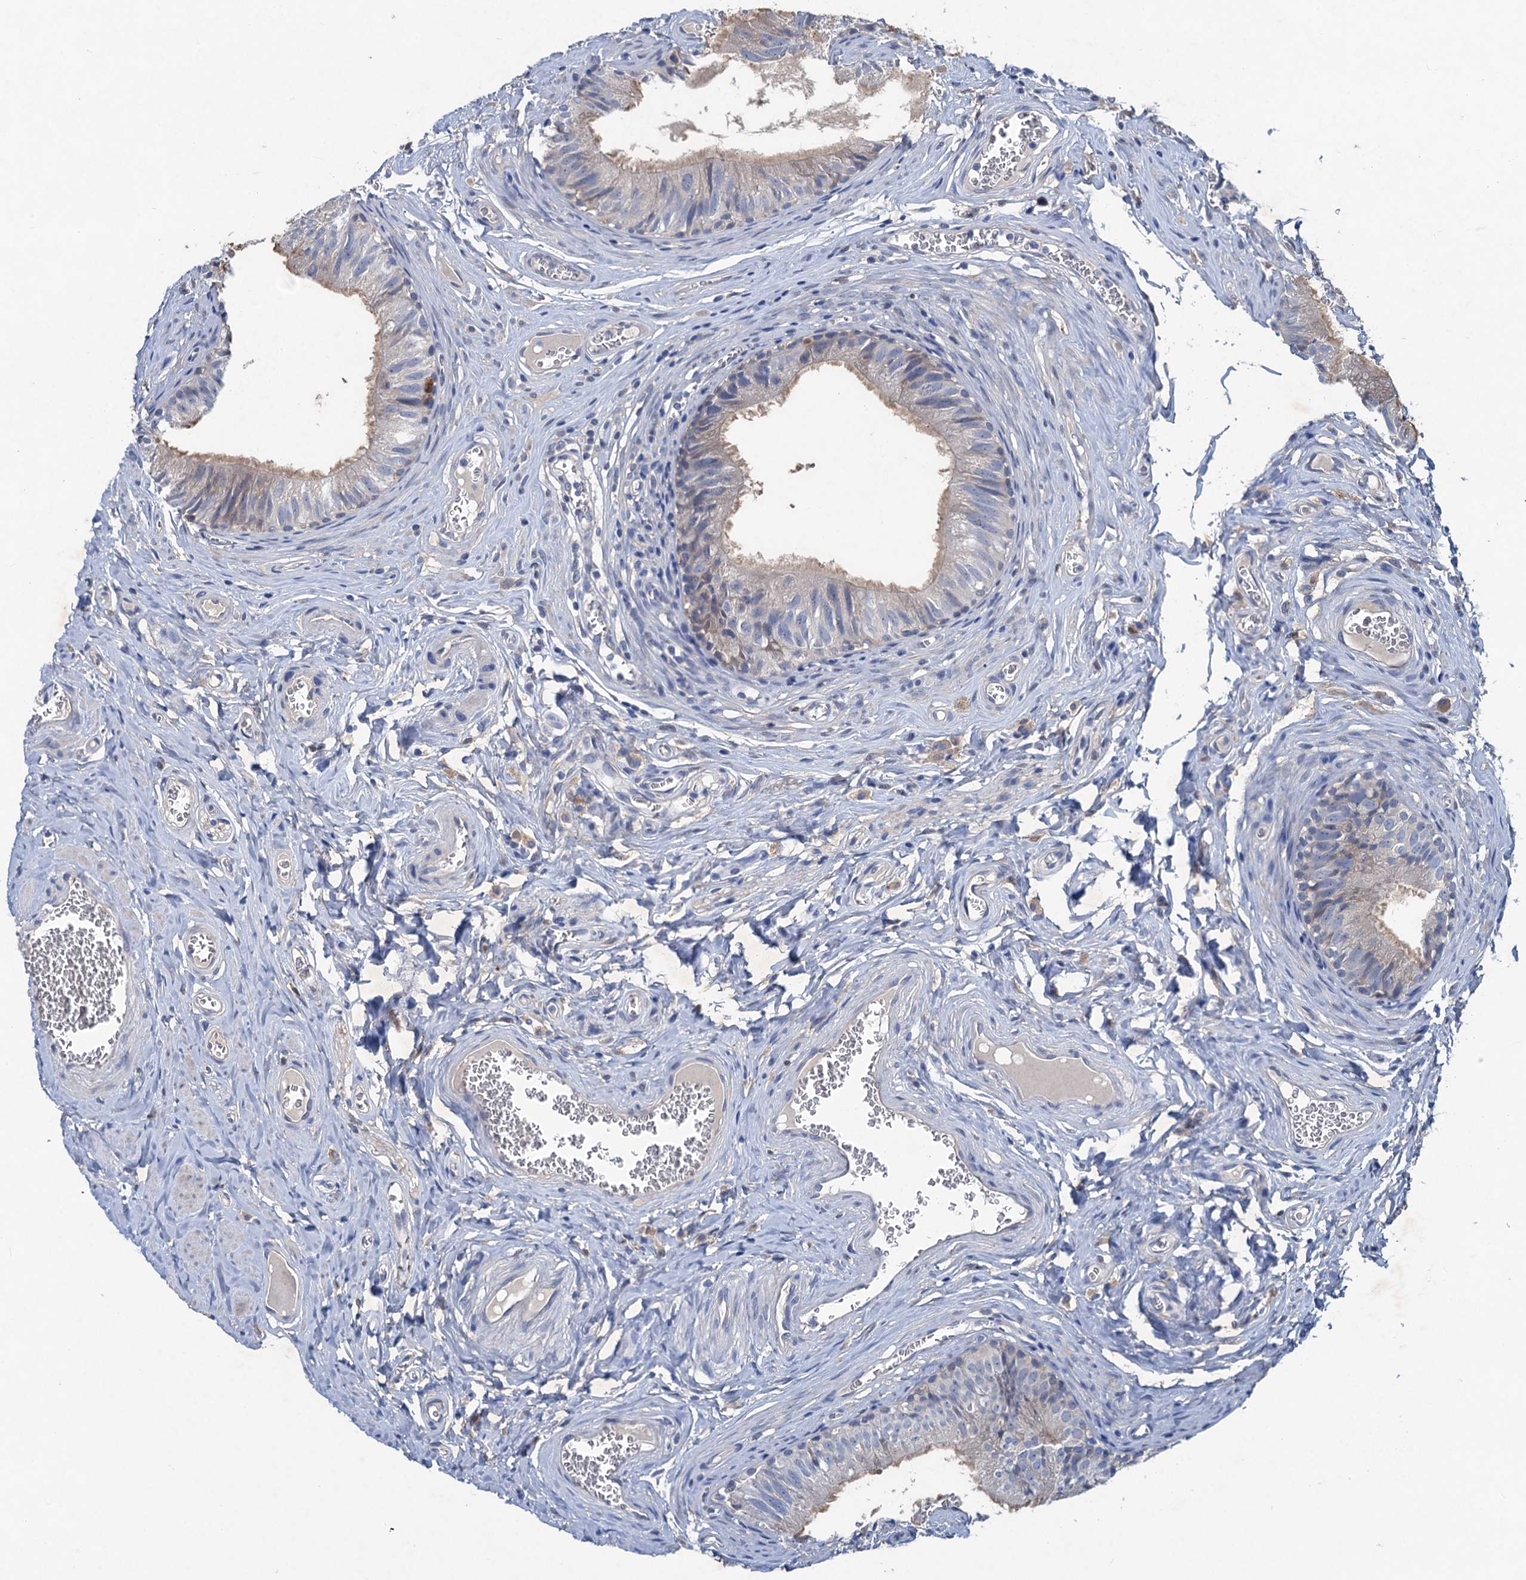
{"staining": {"intensity": "negative", "quantity": "none", "location": "none"}, "tissue": "epididymis", "cell_type": "Glandular cells", "image_type": "normal", "snomed": [{"axis": "morphology", "description": "Normal tissue, NOS"}, {"axis": "topography", "description": "Epididymis"}], "caption": "Protein analysis of benign epididymis reveals no significant staining in glandular cells.", "gene": "RTKN2", "patient": {"sex": "male", "age": 42}}